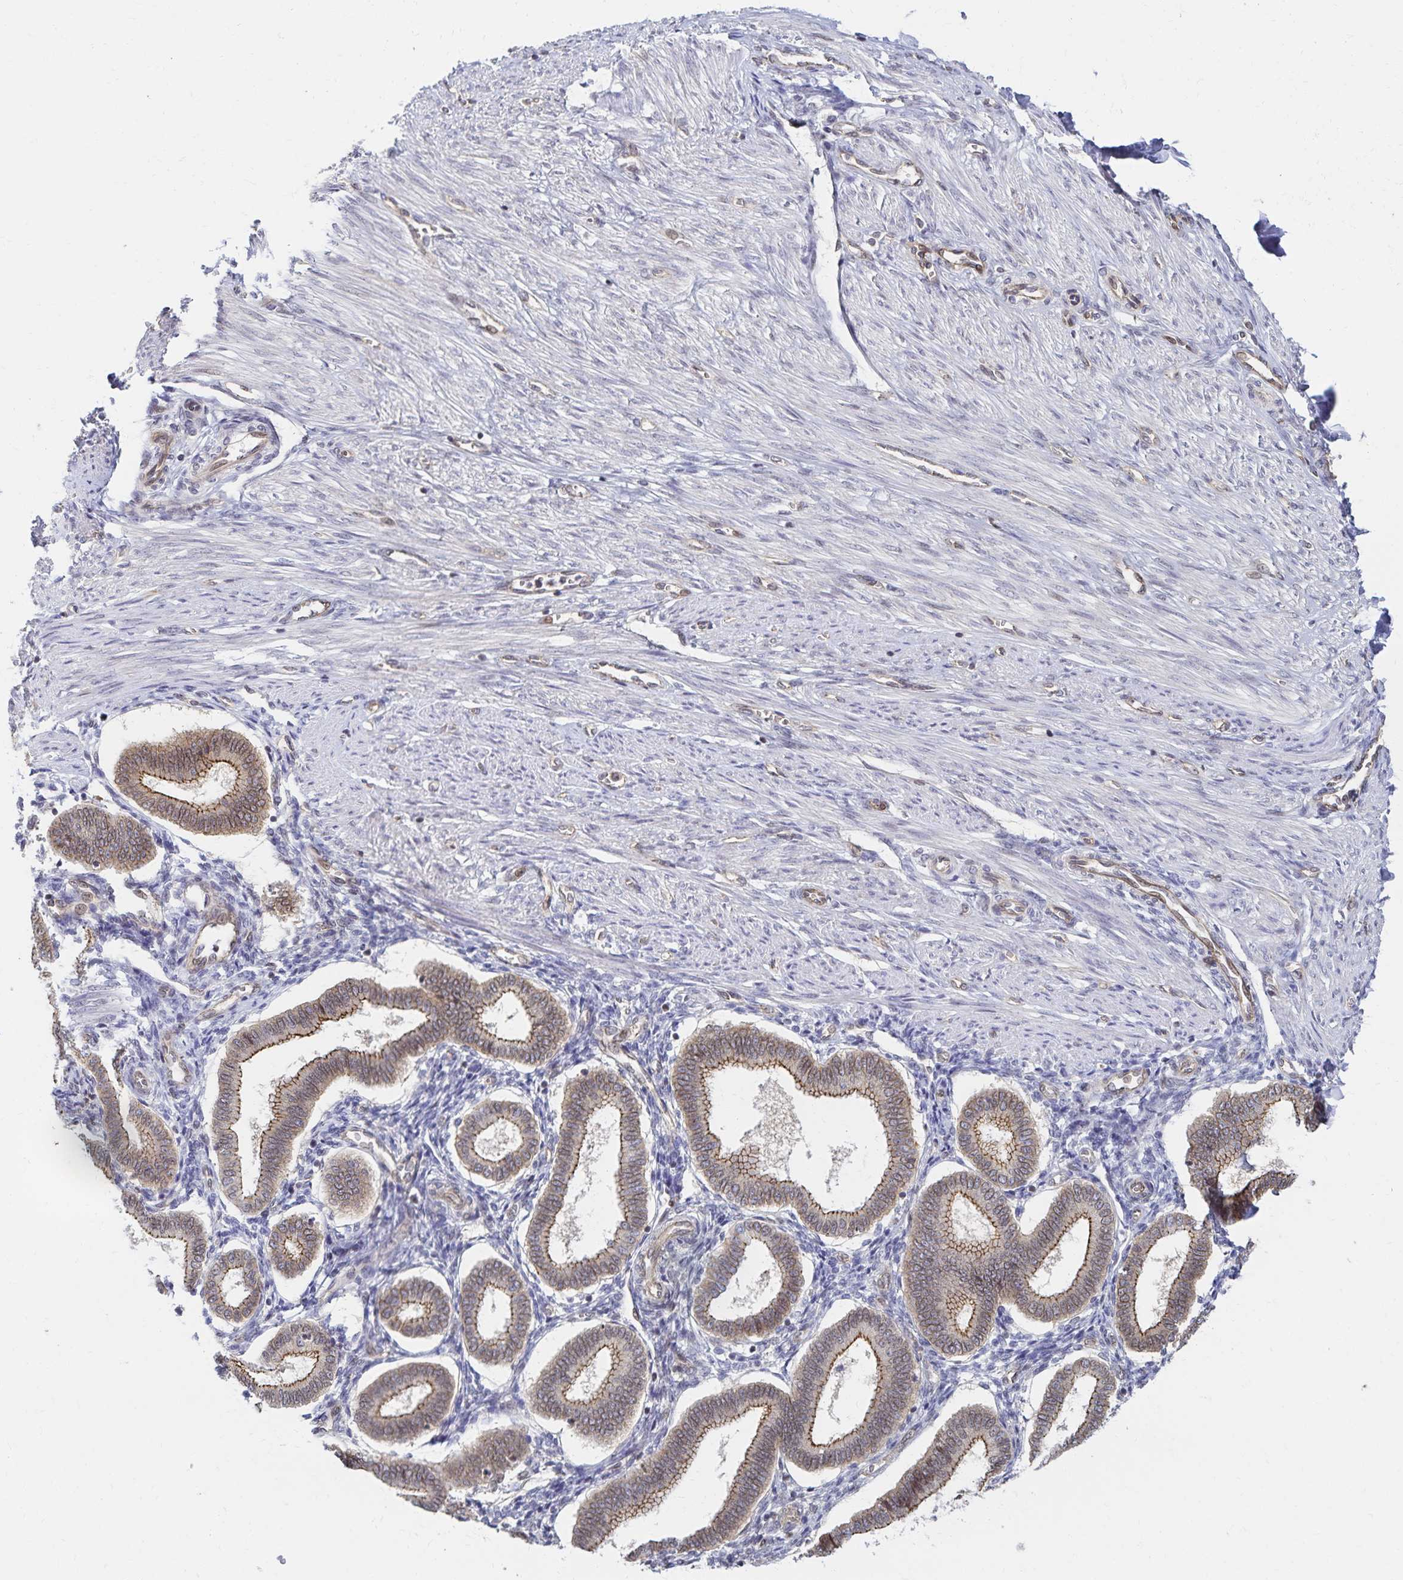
{"staining": {"intensity": "negative", "quantity": "none", "location": "none"}, "tissue": "endometrium", "cell_type": "Cells in endometrial stroma", "image_type": "normal", "snomed": [{"axis": "morphology", "description": "Normal tissue, NOS"}, {"axis": "topography", "description": "Endometrium"}], "caption": "An IHC image of unremarkable endometrium is shown. There is no staining in cells in endometrial stroma of endometrium.", "gene": "RAB9B", "patient": {"sex": "female", "age": 24}}